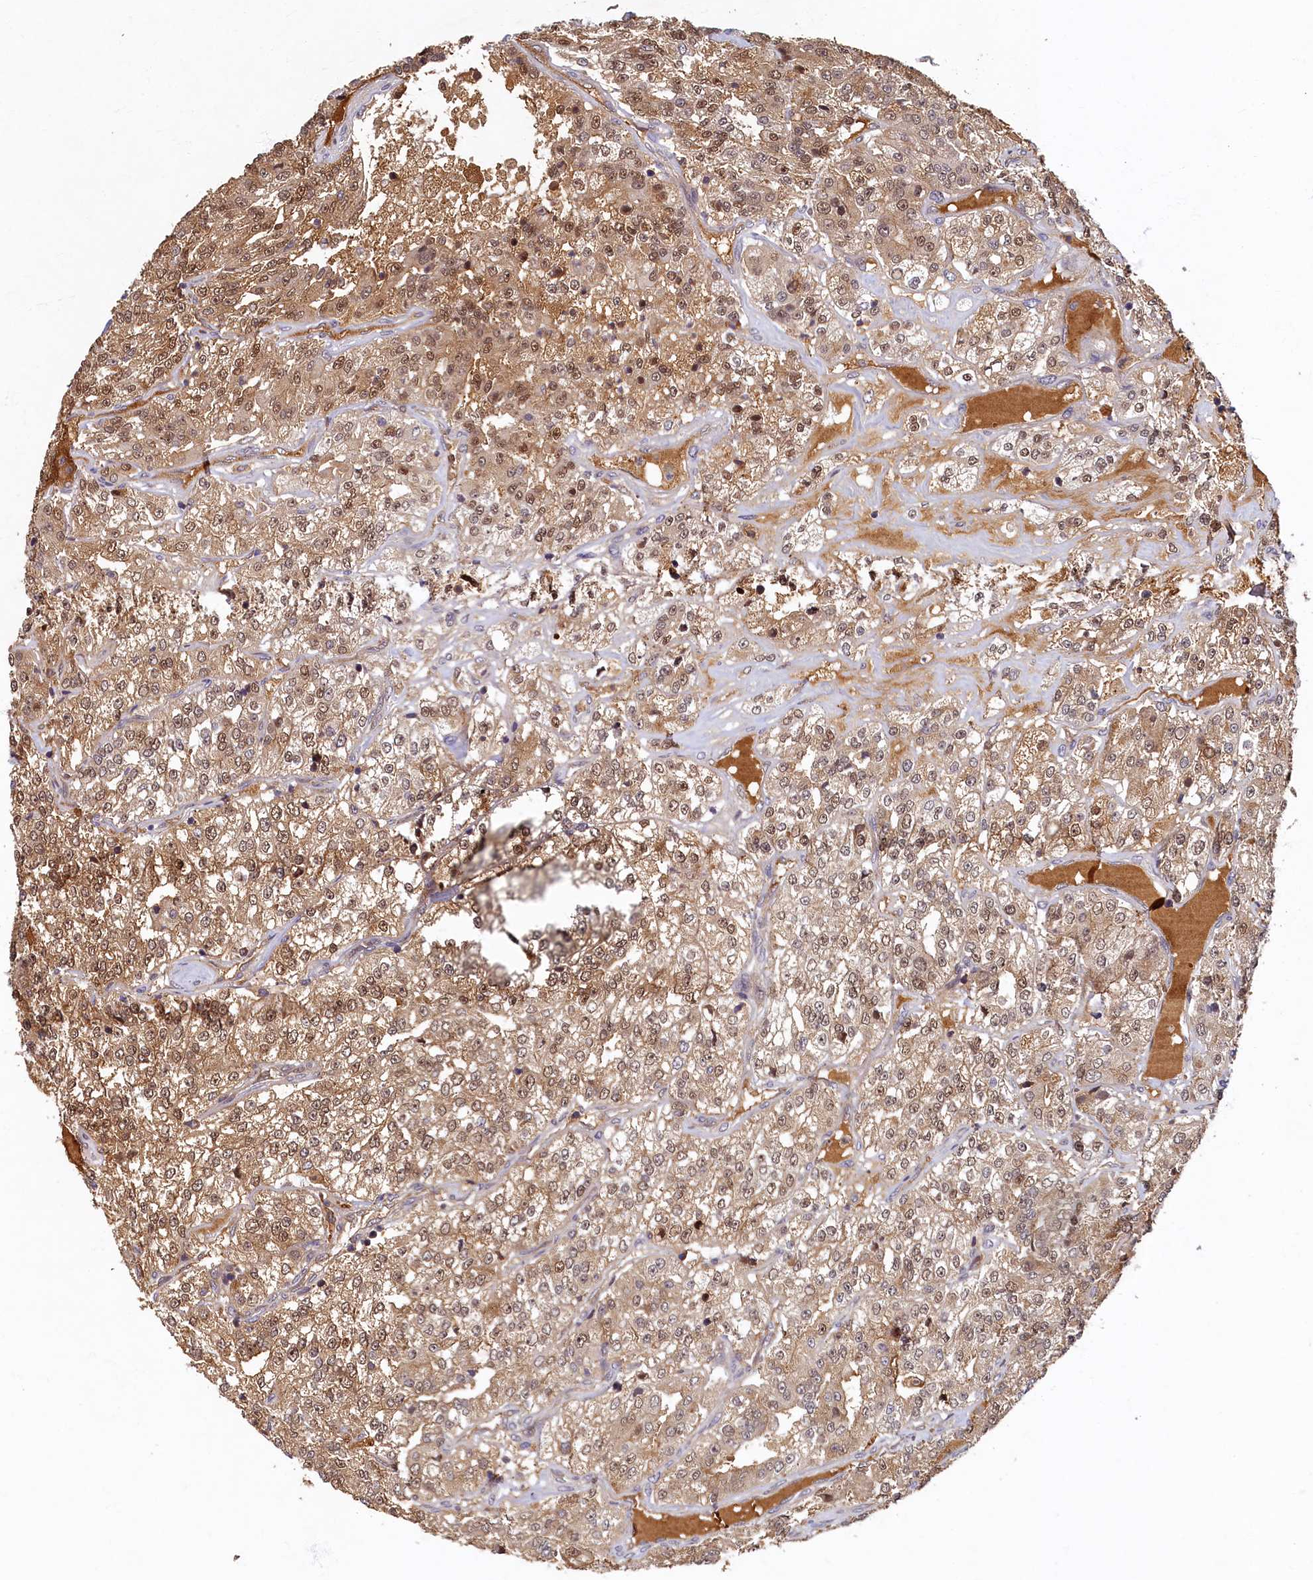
{"staining": {"intensity": "moderate", "quantity": "25%-75%", "location": "cytoplasmic/membranous,nuclear"}, "tissue": "renal cancer", "cell_type": "Tumor cells", "image_type": "cancer", "snomed": [{"axis": "morphology", "description": "Adenocarcinoma, NOS"}, {"axis": "topography", "description": "Kidney"}], "caption": "The immunohistochemical stain labels moderate cytoplasmic/membranous and nuclear staining in tumor cells of renal cancer tissue. (DAB = brown stain, brightfield microscopy at high magnification).", "gene": "LCMT2", "patient": {"sex": "female", "age": 63}}